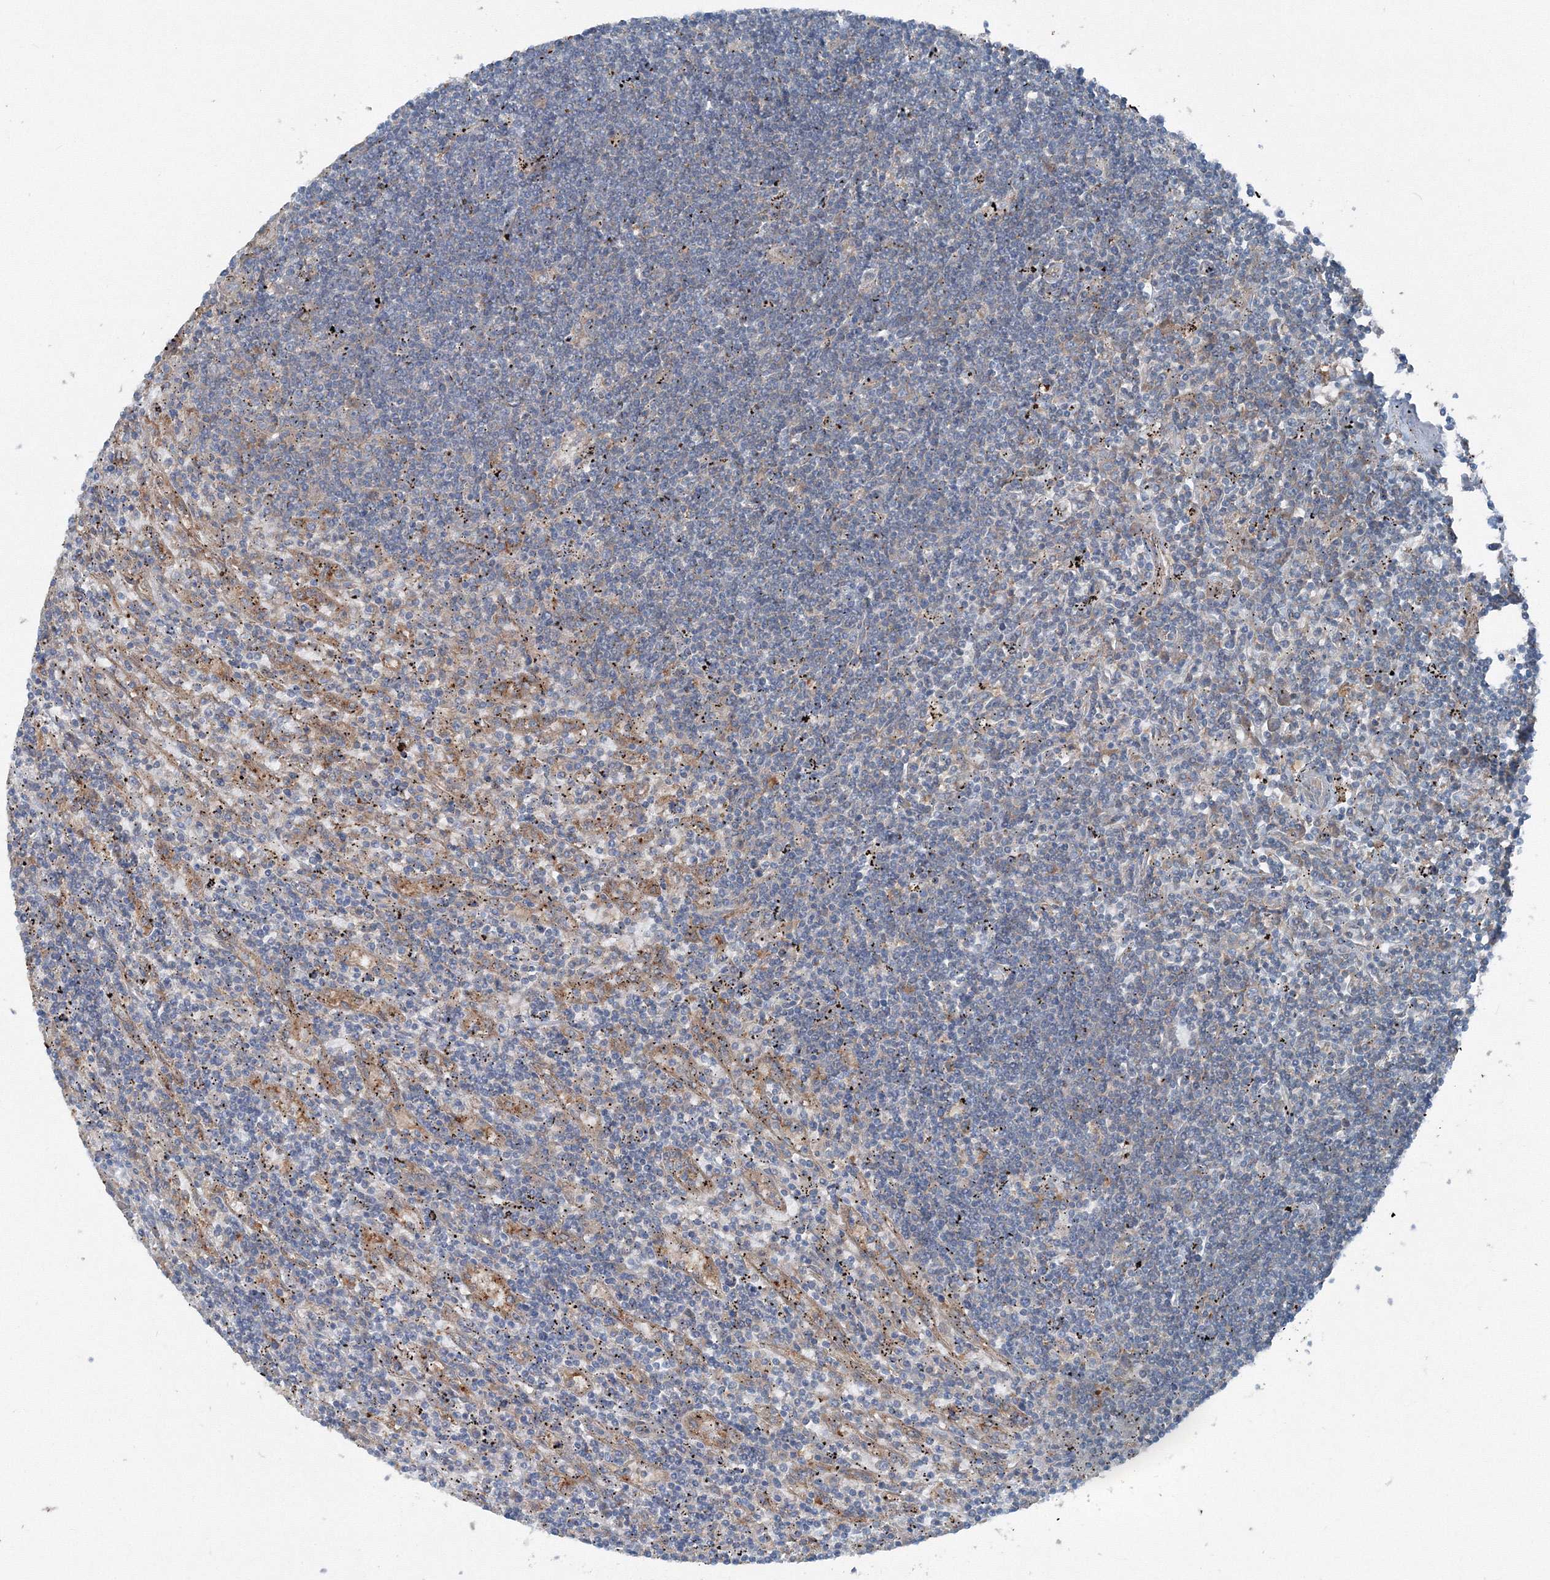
{"staining": {"intensity": "moderate", "quantity": "<25%", "location": "cytoplasmic/membranous"}, "tissue": "lymphoma", "cell_type": "Tumor cells", "image_type": "cancer", "snomed": [{"axis": "morphology", "description": "Malignant lymphoma, non-Hodgkin's type, Low grade"}, {"axis": "topography", "description": "Spleen"}], "caption": "Moderate cytoplasmic/membranous protein staining is appreciated in about <25% of tumor cells in low-grade malignant lymphoma, non-Hodgkin's type. Immunohistochemistry stains the protein of interest in brown and the nuclei are stained blue.", "gene": "TPRKB", "patient": {"sex": "male", "age": 76}}